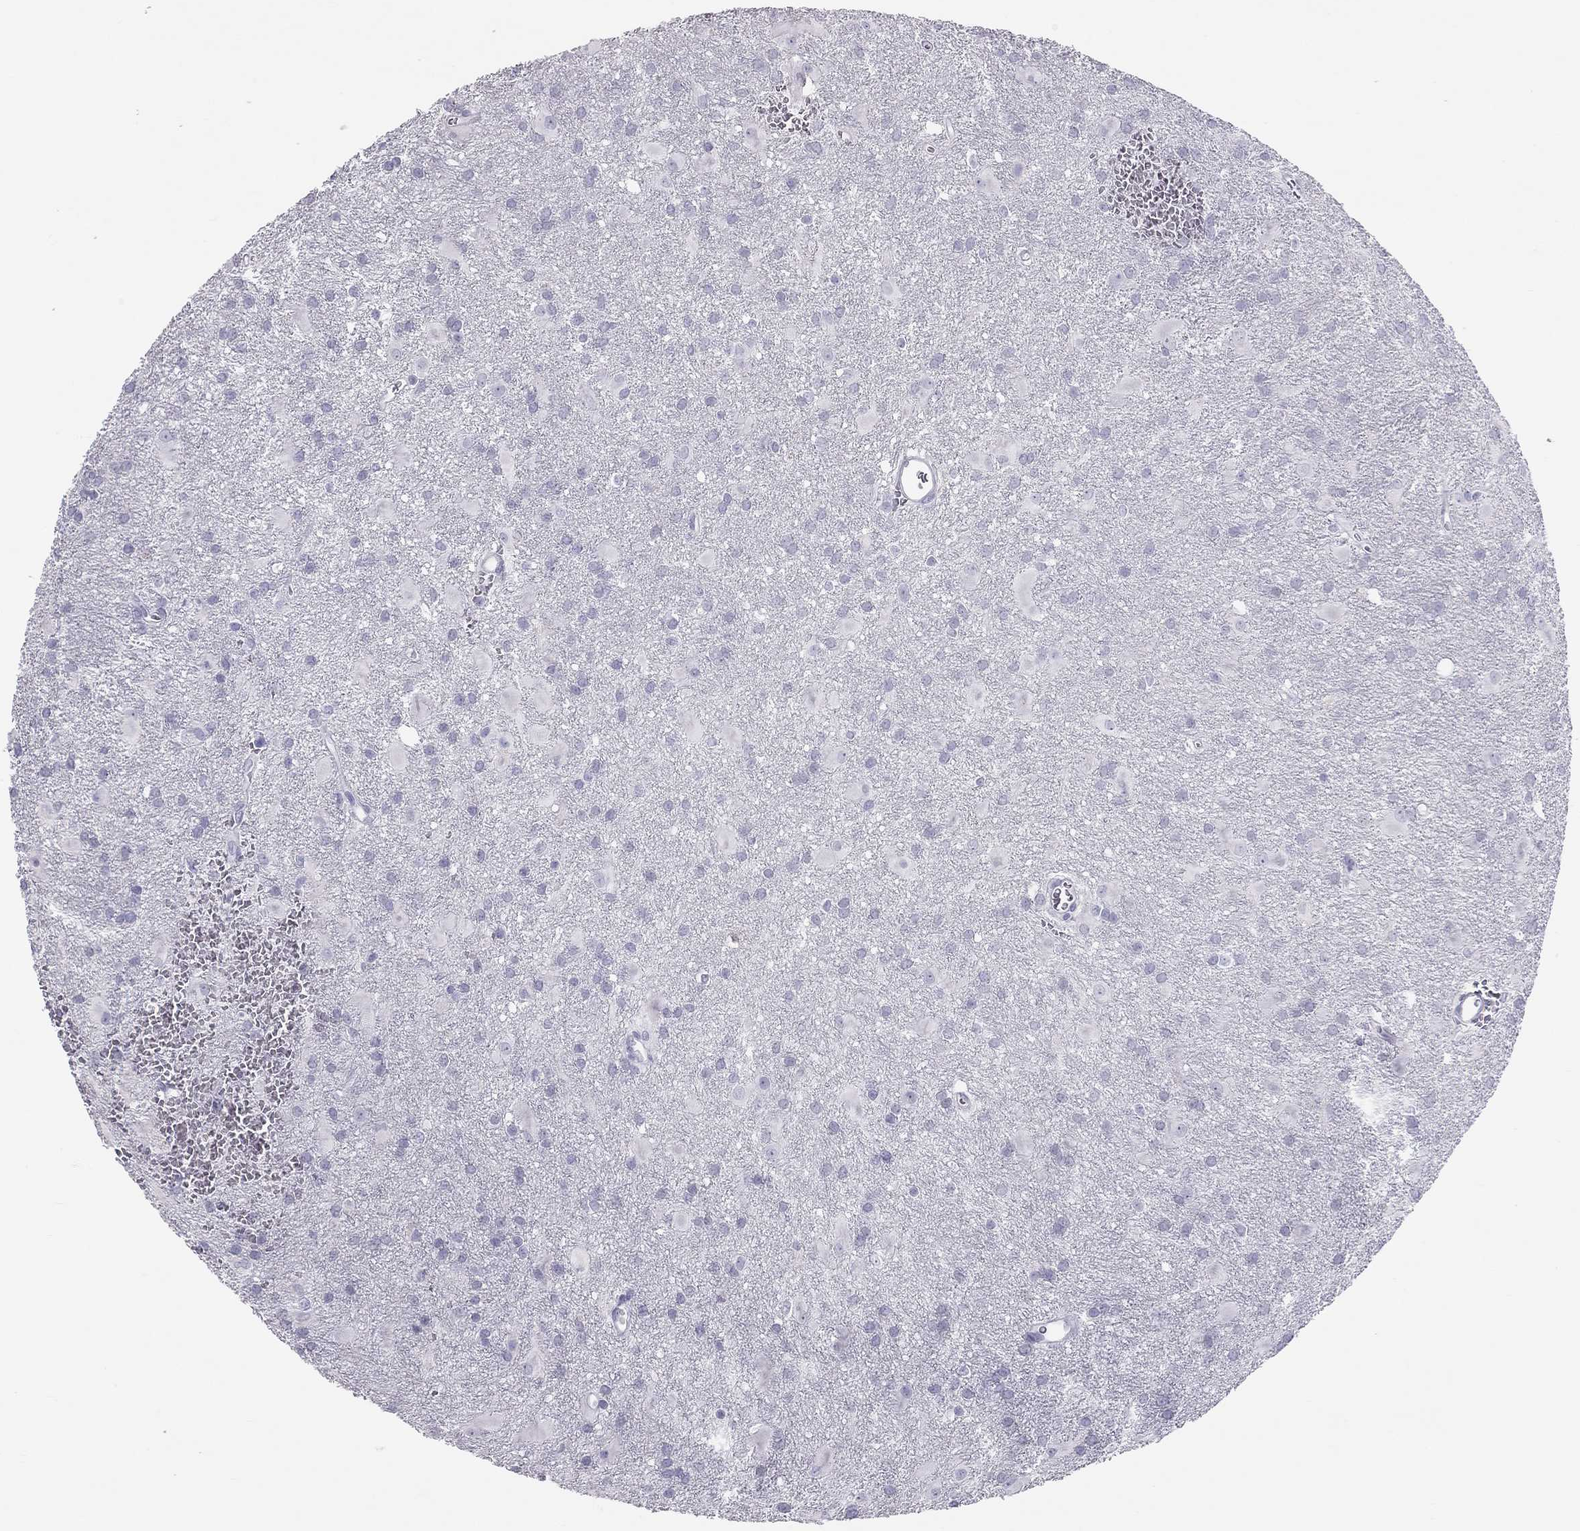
{"staining": {"intensity": "negative", "quantity": "none", "location": "none"}, "tissue": "glioma", "cell_type": "Tumor cells", "image_type": "cancer", "snomed": [{"axis": "morphology", "description": "Glioma, malignant, Low grade"}, {"axis": "topography", "description": "Brain"}], "caption": "The image reveals no staining of tumor cells in malignant glioma (low-grade).", "gene": "KLRG1", "patient": {"sex": "male", "age": 58}}